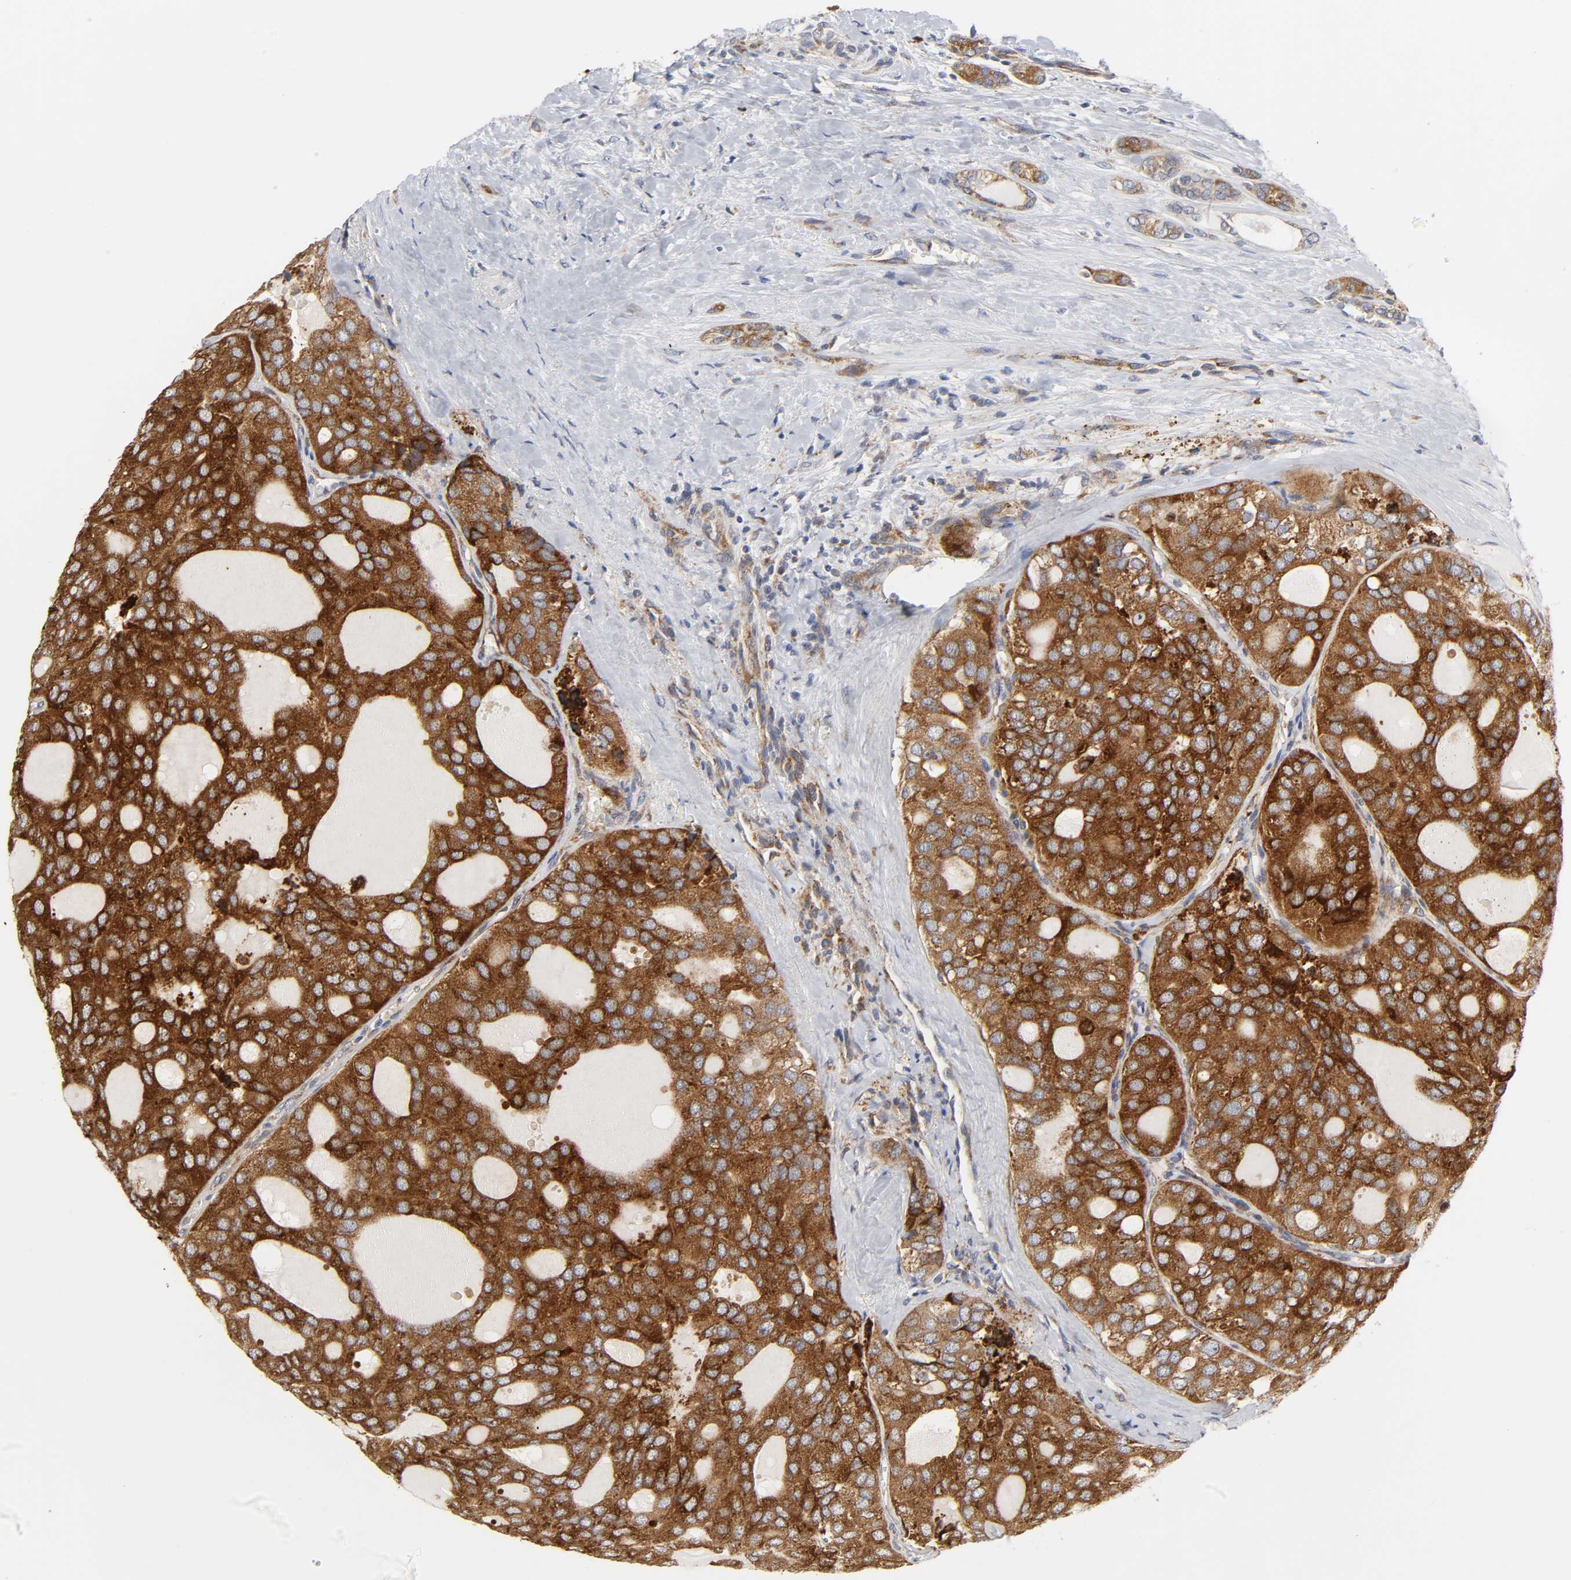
{"staining": {"intensity": "strong", "quantity": ">75%", "location": "cytoplasmic/membranous"}, "tissue": "thyroid cancer", "cell_type": "Tumor cells", "image_type": "cancer", "snomed": [{"axis": "morphology", "description": "Follicular adenoma carcinoma, NOS"}, {"axis": "topography", "description": "Thyroid gland"}], "caption": "Thyroid cancer tissue reveals strong cytoplasmic/membranous staining in about >75% of tumor cells, visualized by immunohistochemistry. (DAB IHC, brown staining for protein, blue staining for nuclei).", "gene": "BAX", "patient": {"sex": "male", "age": 75}}